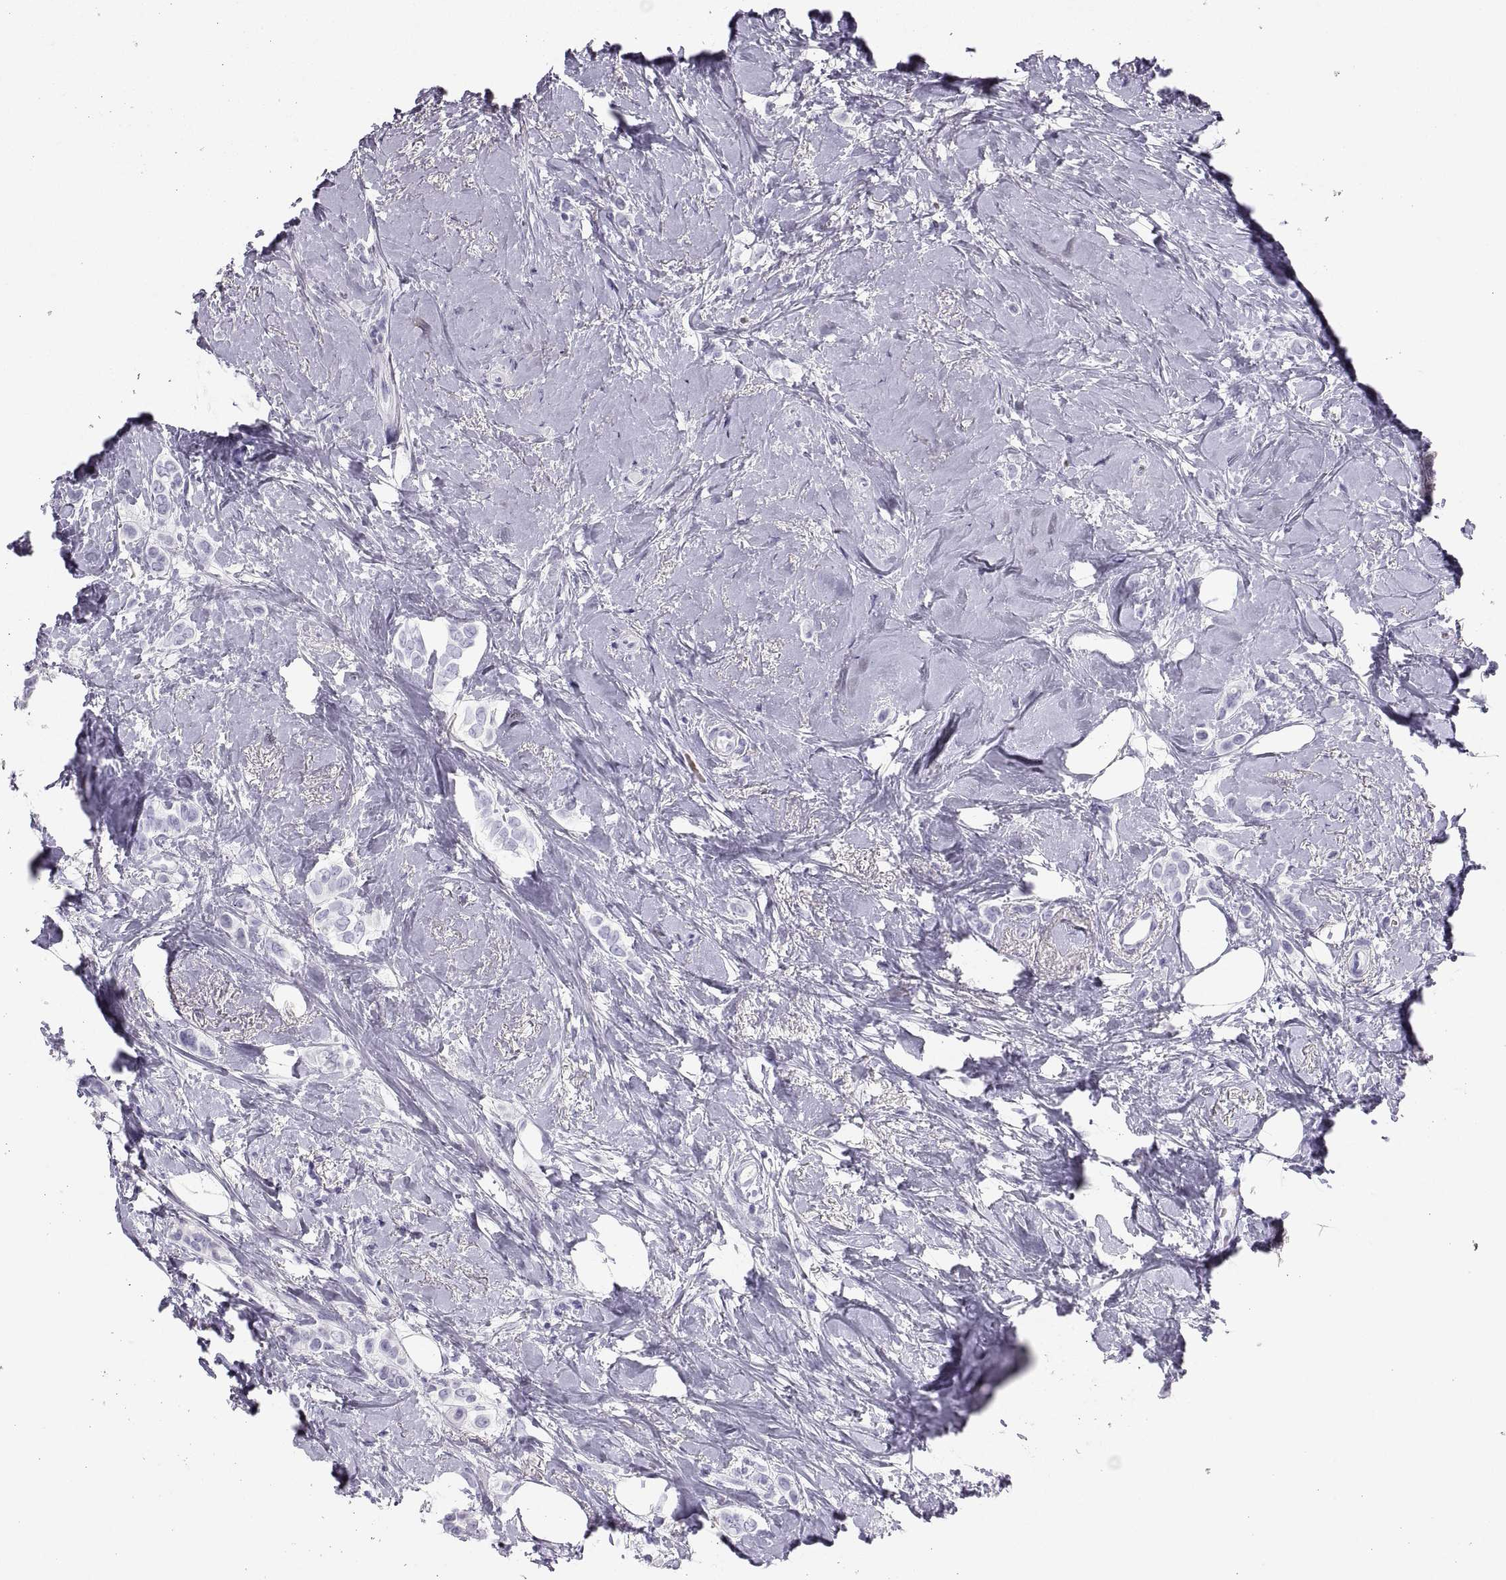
{"staining": {"intensity": "negative", "quantity": "none", "location": "none"}, "tissue": "breast cancer", "cell_type": "Tumor cells", "image_type": "cancer", "snomed": [{"axis": "morphology", "description": "Lobular carcinoma"}, {"axis": "topography", "description": "Breast"}], "caption": "This is a image of immunohistochemistry staining of breast cancer, which shows no positivity in tumor cells.", "gene": "SEMG1", "patient": {"sex": "female", "age": 66}}